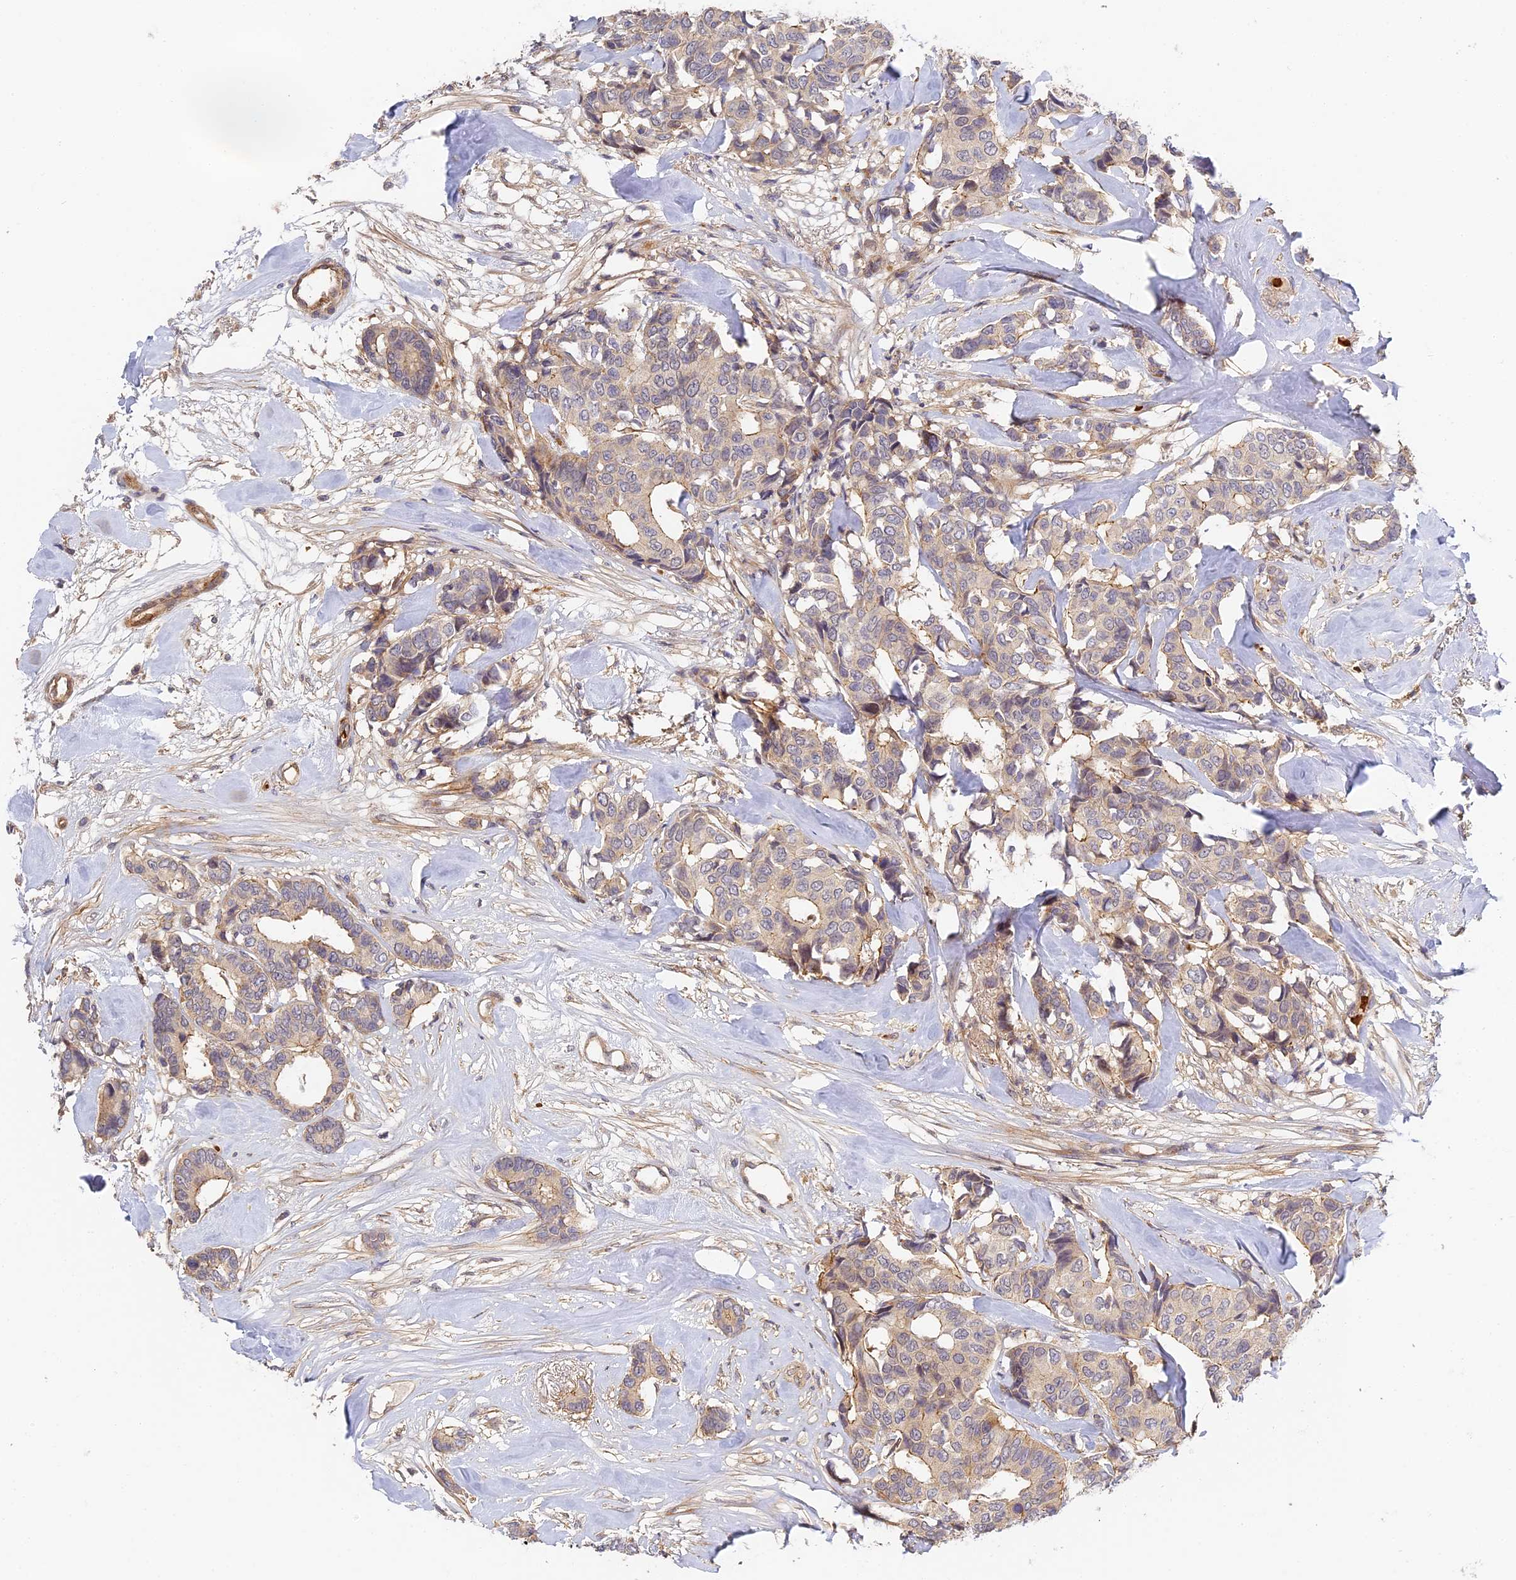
{"staining": {"intensity": "weak", "quantity": ">75%", "location": "cytoplasmic/membranous"}, "tissue": "breast cancer", "cell_type": "Tumor cells", "image_type": "cancer", "snomed": [{"axis": "morphology", "description": "Duct carcinoma"}, {"axis": "topography", "description": "Breast"}], "caption": "Protein staining of breast cancer tissue demonstrates weak cytoplasmic/membranous positivity in about >75% of tumor cells.", "gene": "MISP3", "patient": {"sex": "female", "age": 87}}